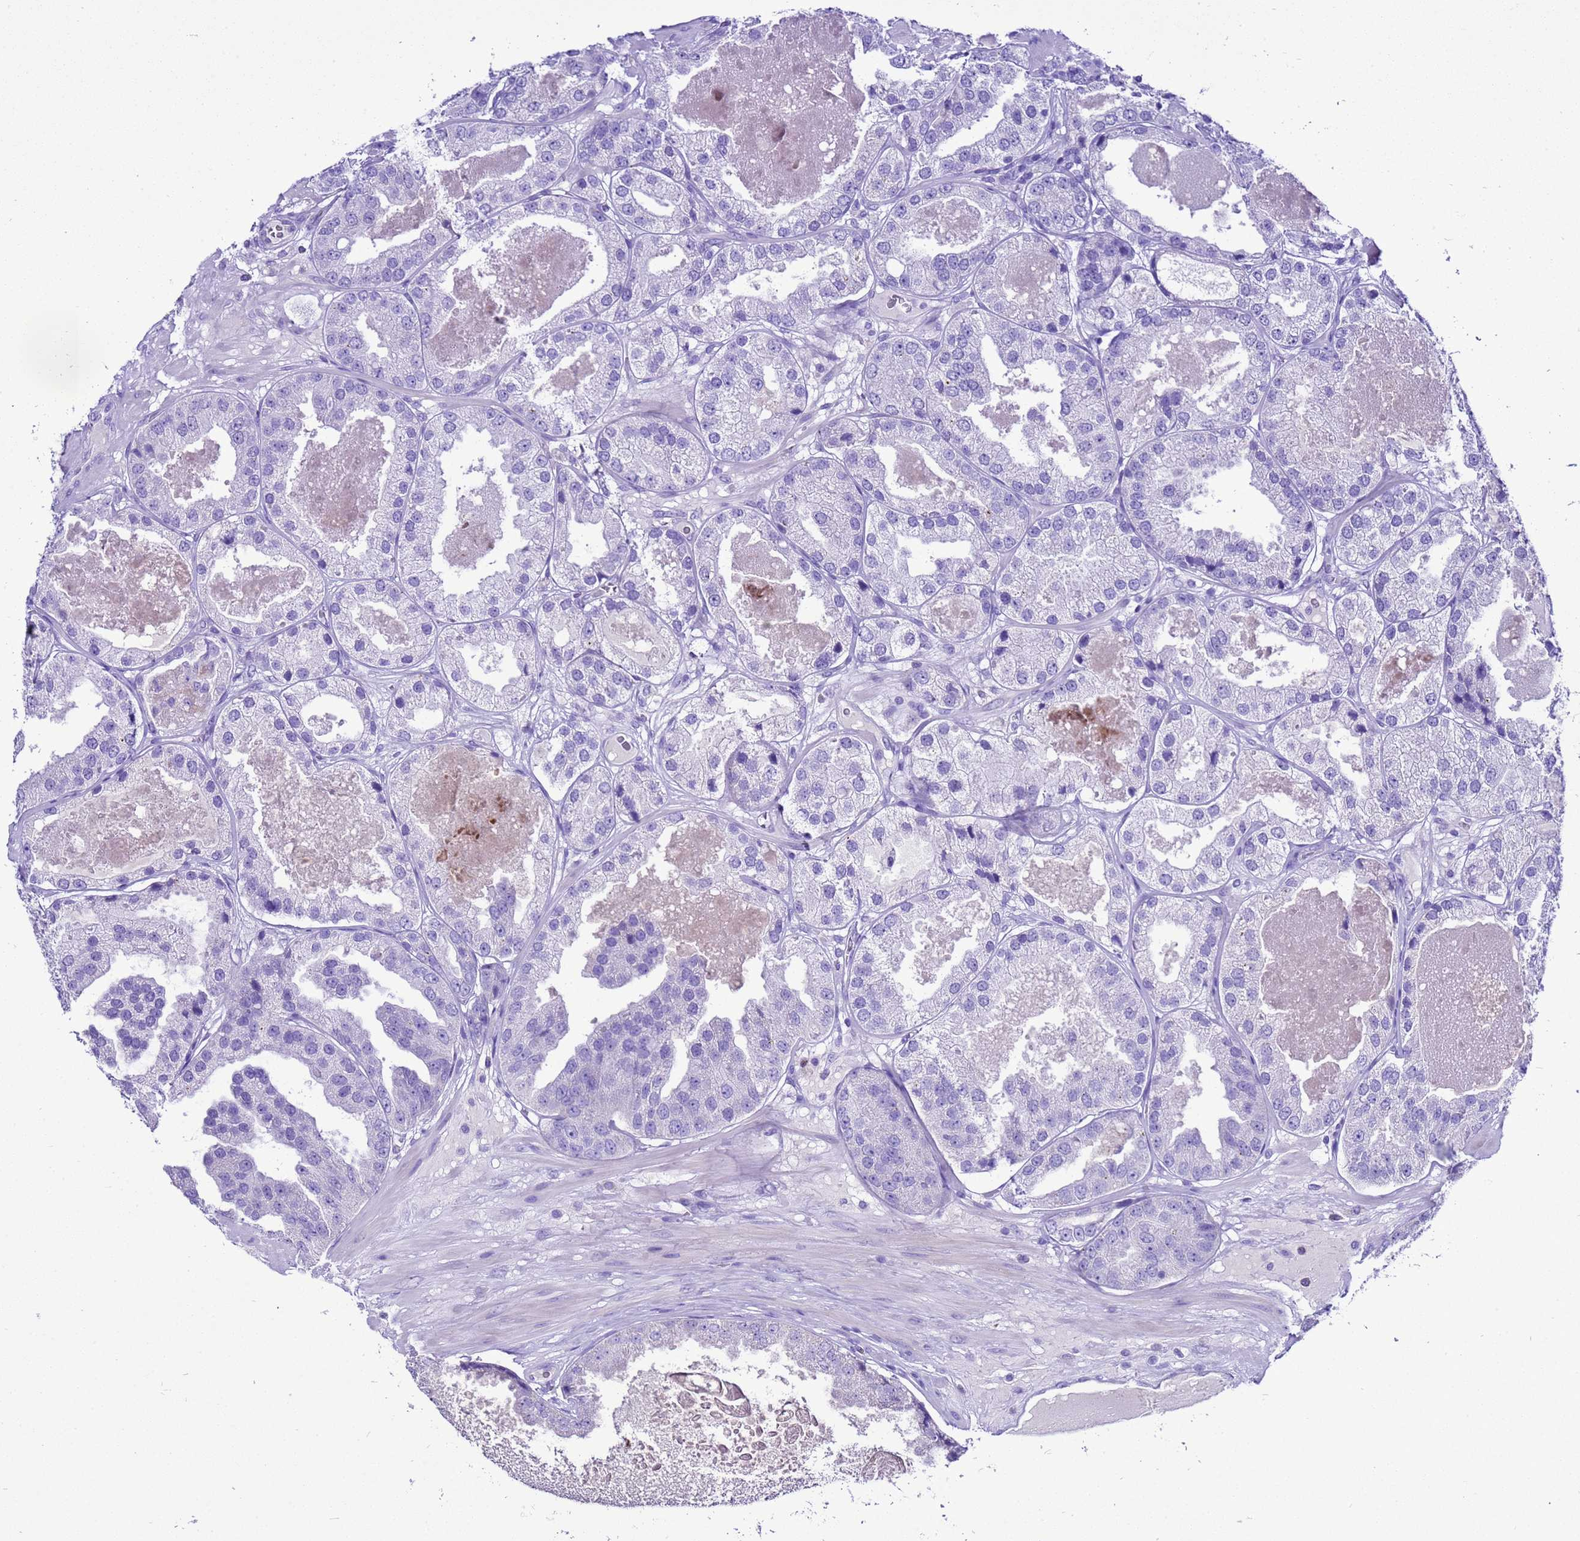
{"staining": {"intensity": "negative", "quantity": "none", "location": "none"}, "tissue": "prostate cancer", "cell_type": "Tumor cells", "image_type": "cancer", "snomed": [{"axis": "morphology", "description": "Adenocarcinoma, High grade"}, {"axis": "topography", "description": "Prostate"}], "caption": "Photomicrograph shows no significant protein staining in tumor cells of prostate high-grade adenocarcinoma. (Stains: DAB immunohistochemistry (IHC) with hematoxylin counter stain, Microscopy: brightfield microscopy at high magnification).", "gene": "BEST2", "patient": {"sex": "male", "age": 63}}